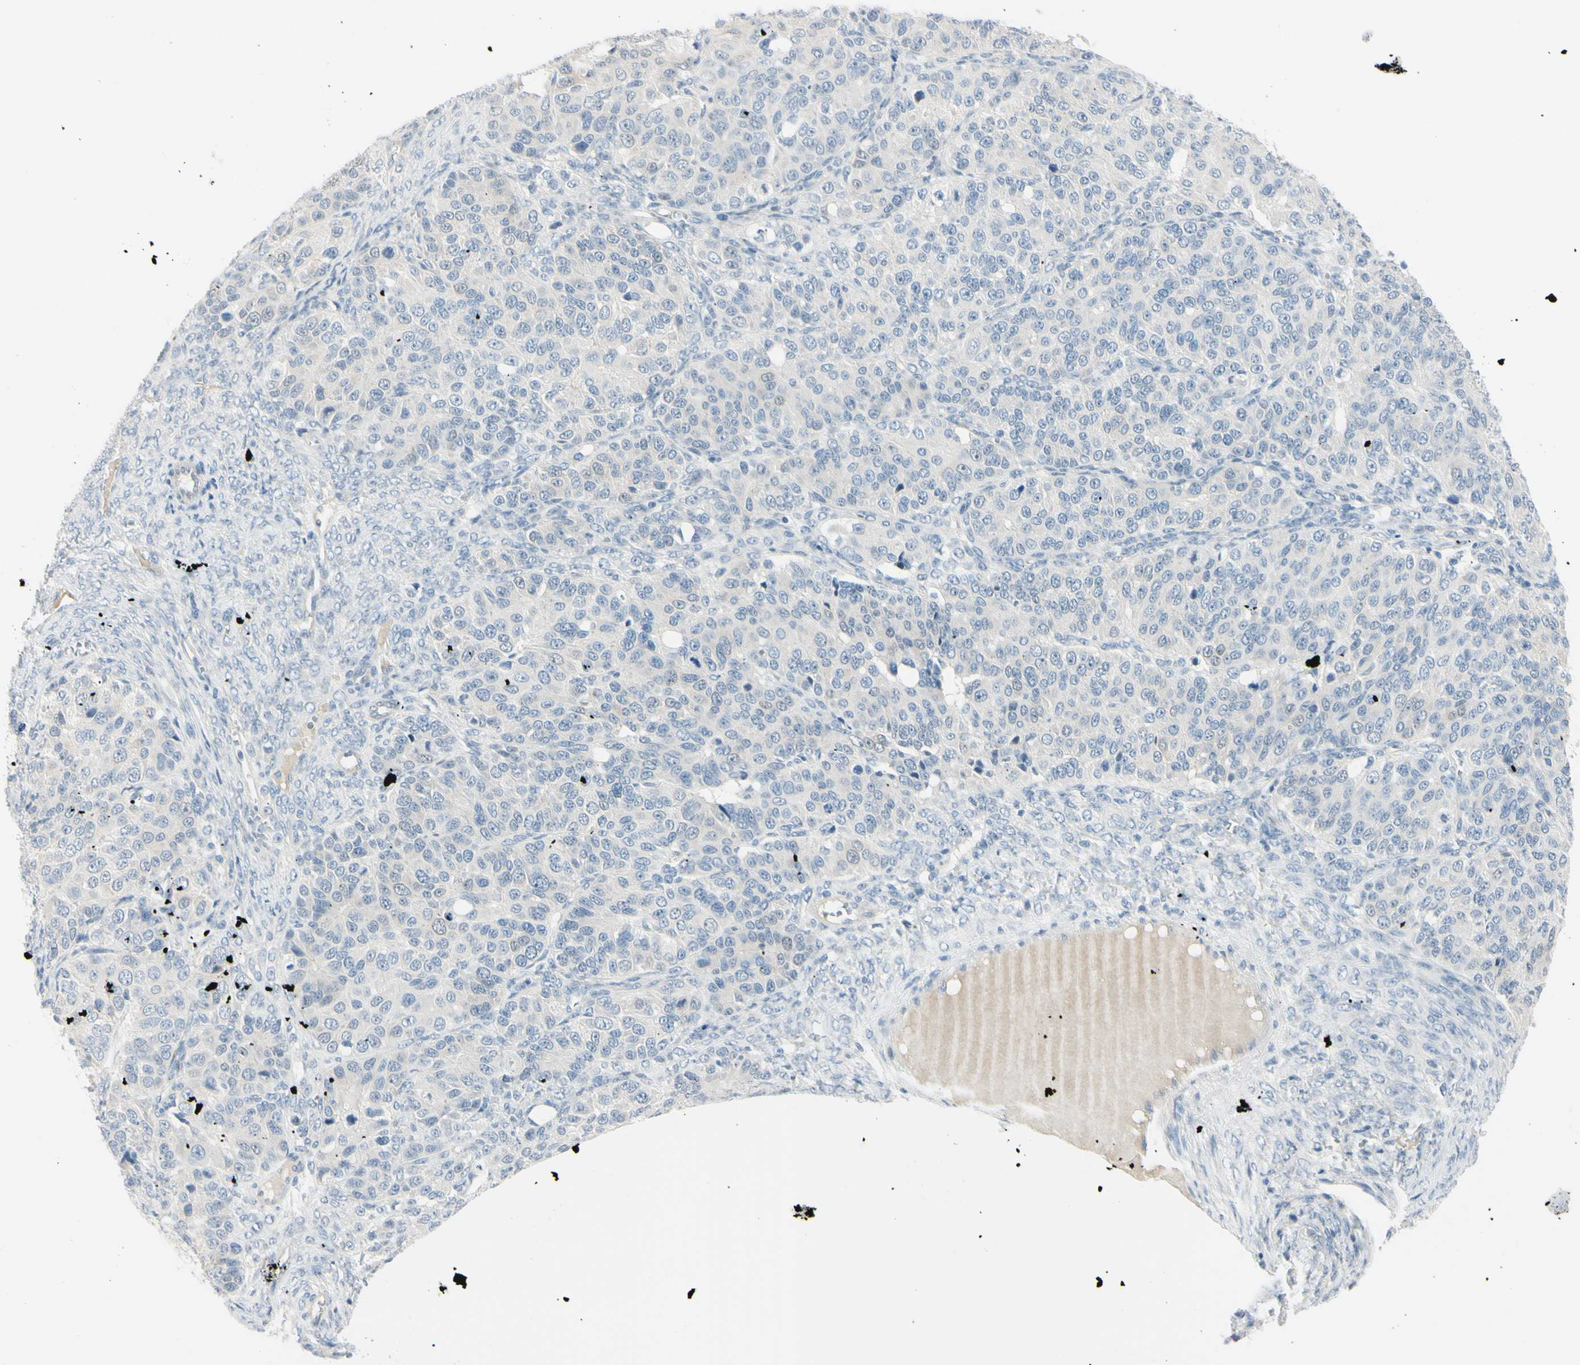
{"staining": {"intensity": "negative", "quantity": "none", "location": "none"}, "tissue": "ovarian cancer", "cell_type": "Tumor cells", "image_type": "cancer", "snomed": [{"axis": "morphology", "description": "Carcinoma, endometroid"}, {"axis": "topography", "description": "Ovary"}], "caption": "Ovarian endometroid carcinoma stained for a protein using immunohistochemistry reveals no expression tumor cells.", "gene": "ASB9", "patient": {"sex": "female", "age": 51}}